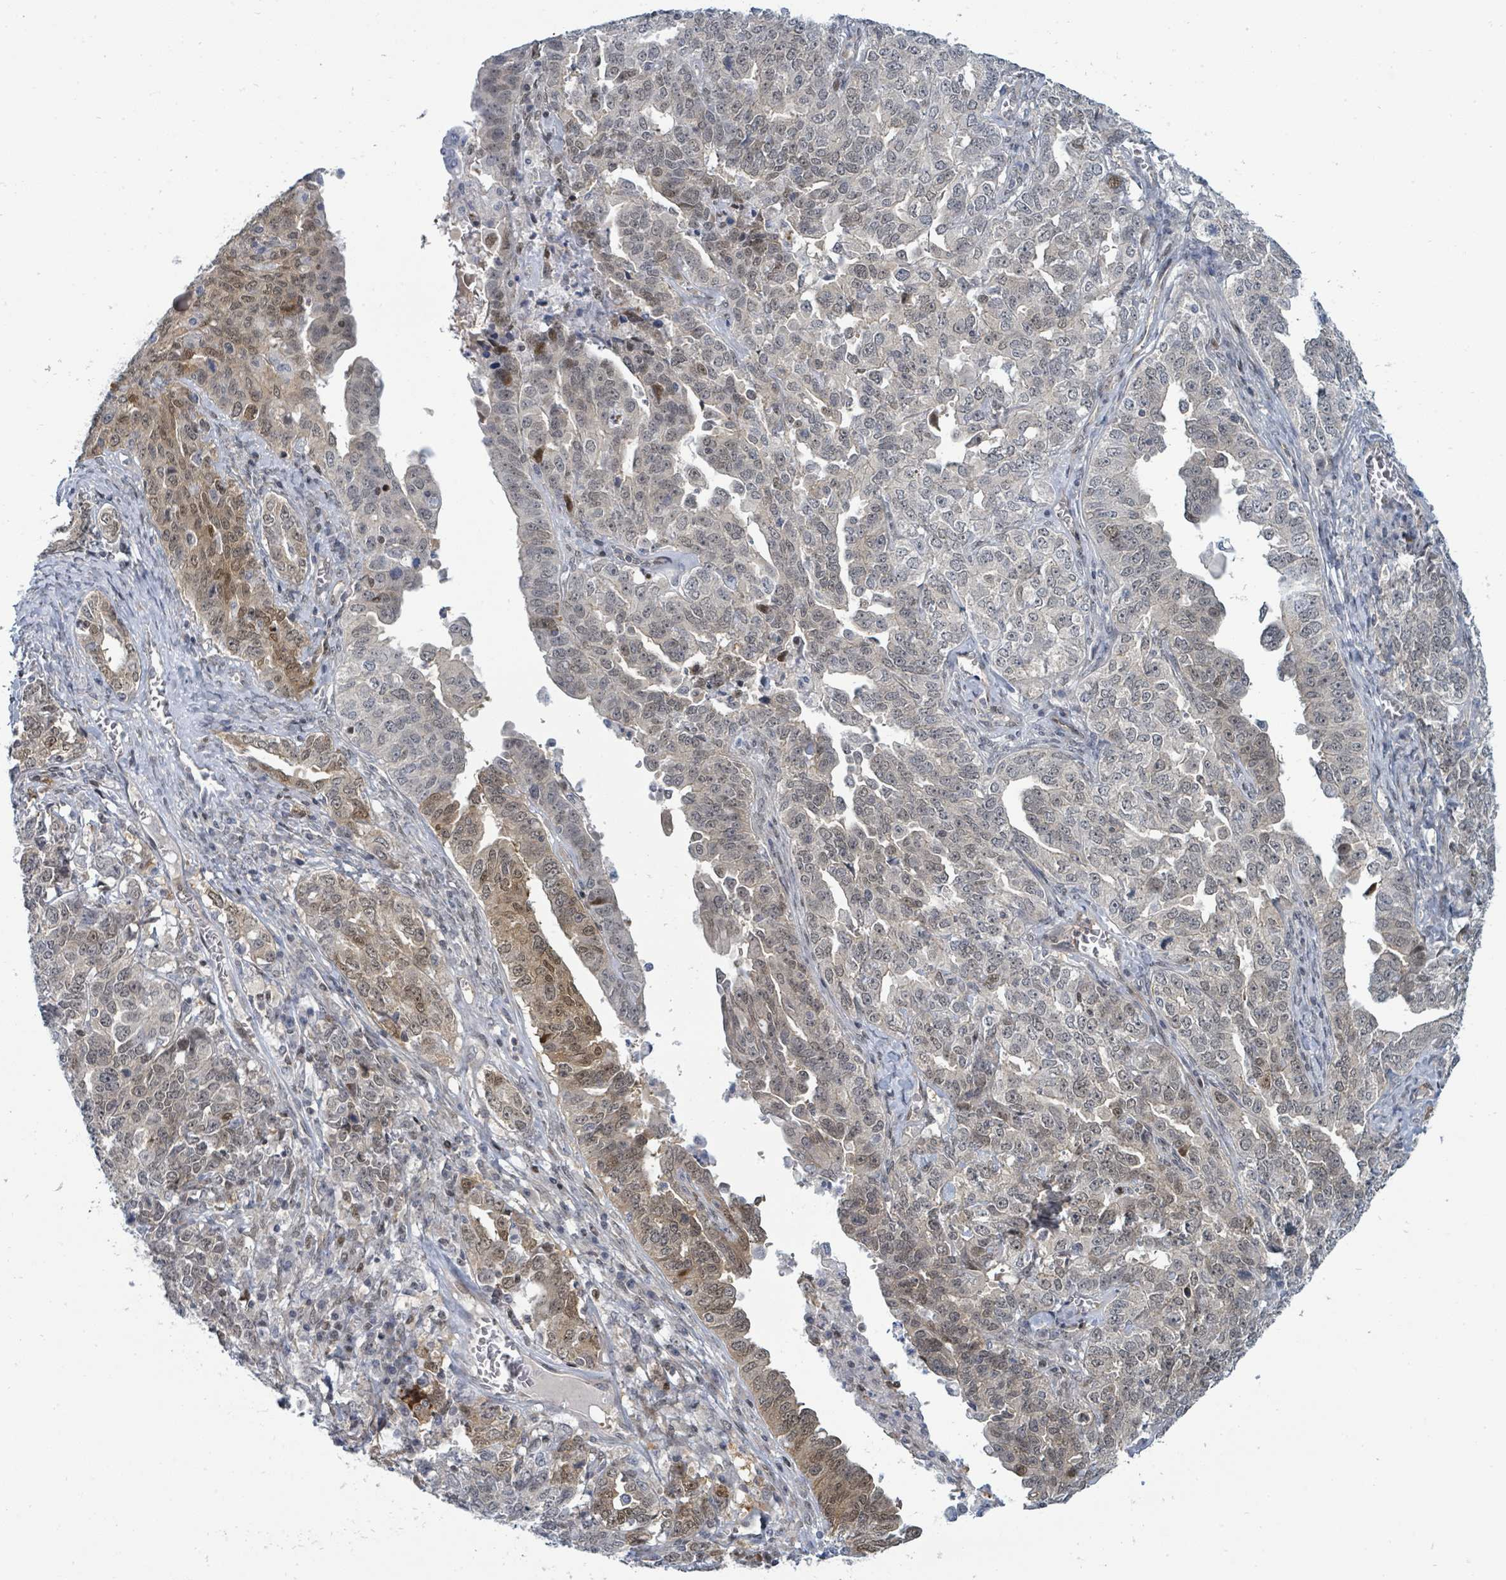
{"staining": {"intensity": "moderate", "quantity": "25%-75%", "location": "cytoplasmic/membranous,nuclear"}, "tissue": "ovarian cancer", "cell_type": "Tumor cells", "image_type": "cancer", "snomed": [{"axis": "morphology", "description": "Carcinoma, endometroid"}, {"axis": "topography", "description": "Ovary"}], "caption": "Brown immunohistochemical staining in ovarian cancer displays moderate cytoplasmic/membranous and nuclear staining in about 25%-75% of tumor cells.", "gene": "SUMO4", "patient": {"sex": "female", "age": 62}}